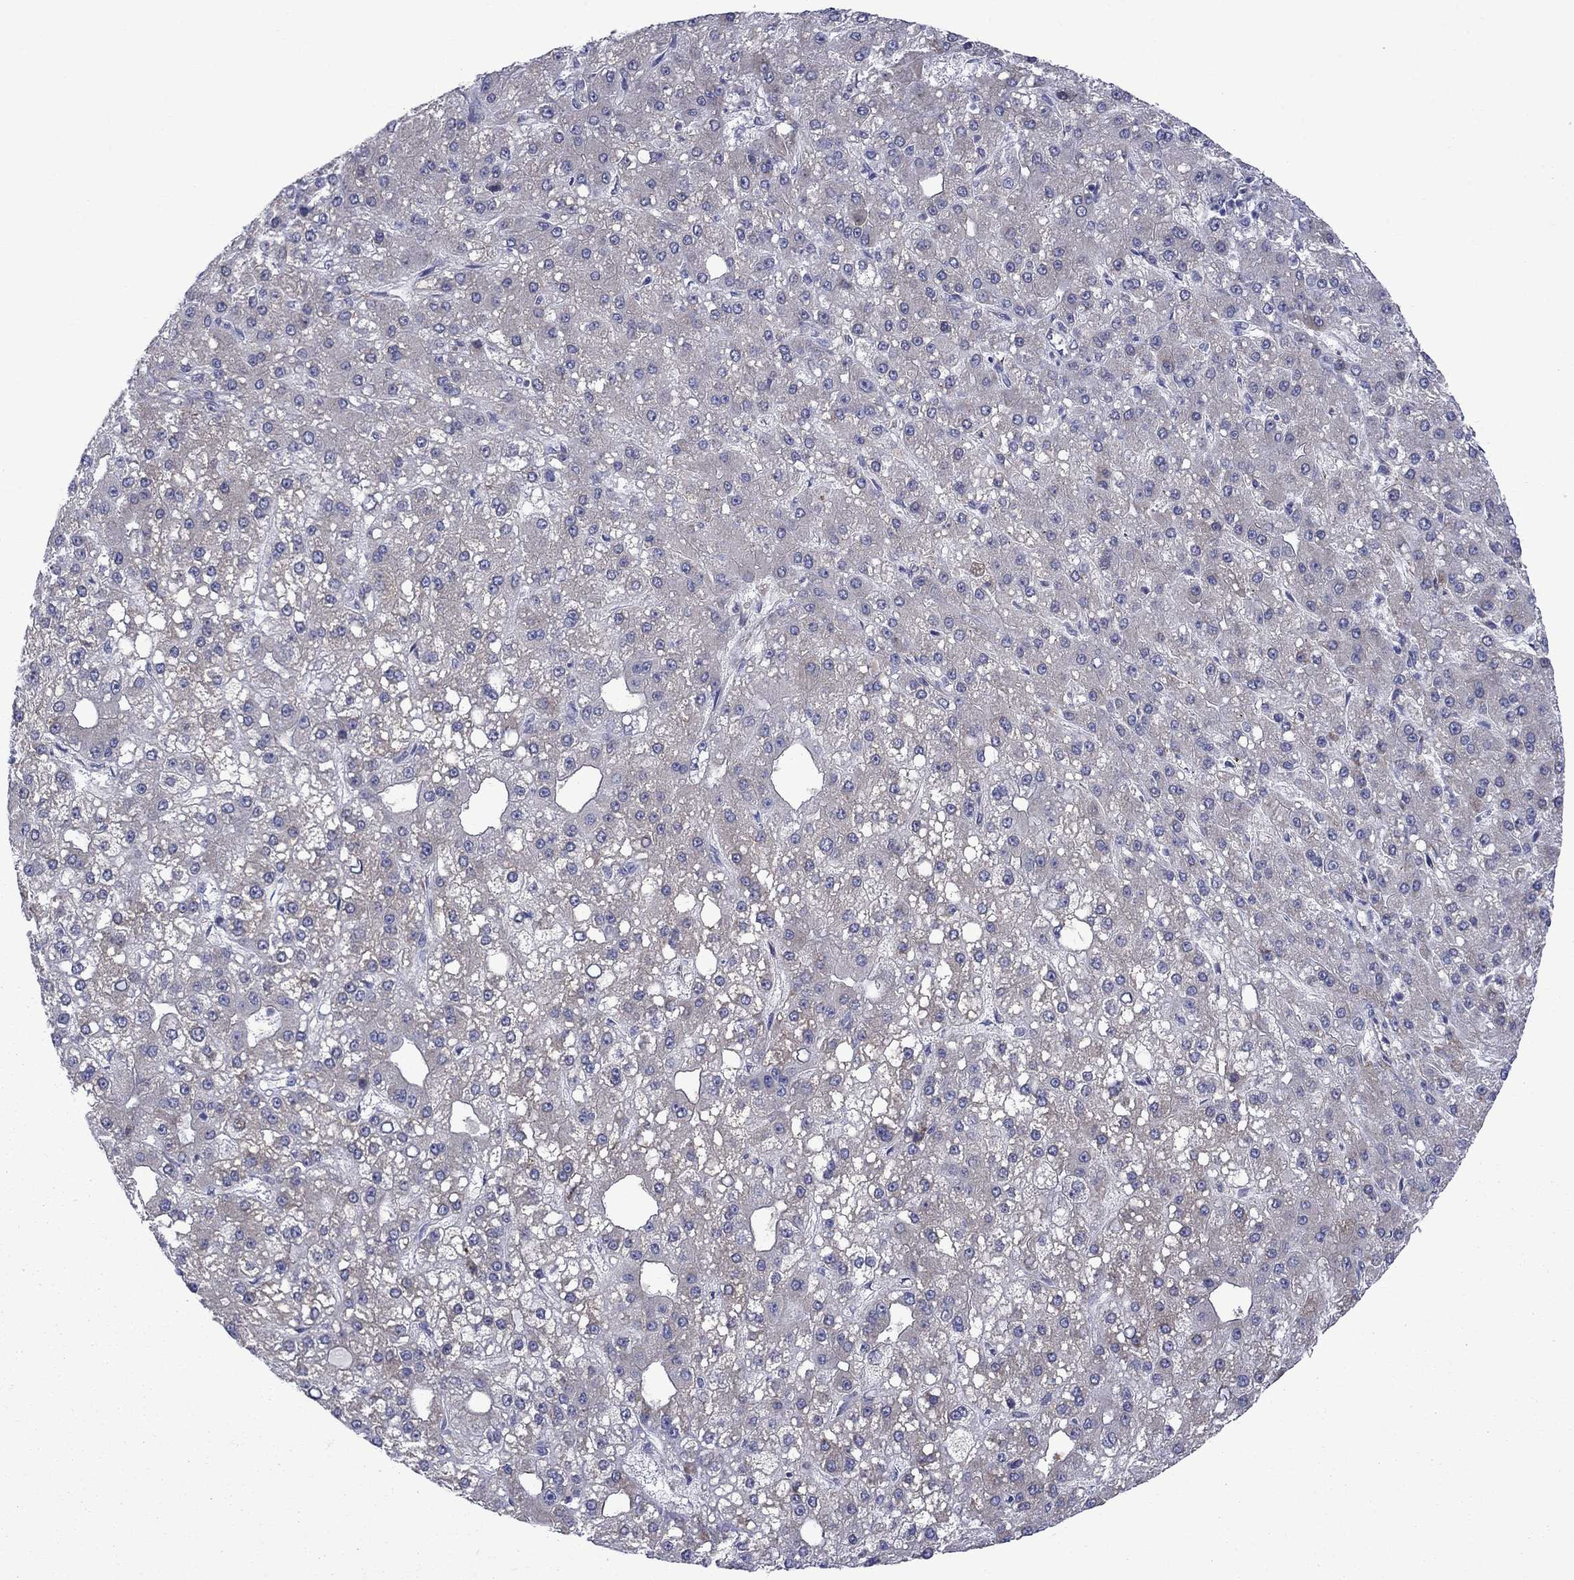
{"staining": {"intensity": "strong", "quantity": "<25%", "location": "cytoplasmic/membranous"}, "tissue": "liver cancer", "cell_type": "Tumor cells", "image_type": "cancer", "snomed": [{"axis": "morphology", "description": "Carcinoma, Hepatocellular, NOS"}, {"axis": "topography", "description": "Liver"}], "caption": "A histopathology image of human hepatocellular carcinoma (liver) stained for a protein exhibits strong cytoplasmic/membranous brown staining in tumor cells.", "gene": "ASNS", "patient": {"sex": "male", "age": 67}}